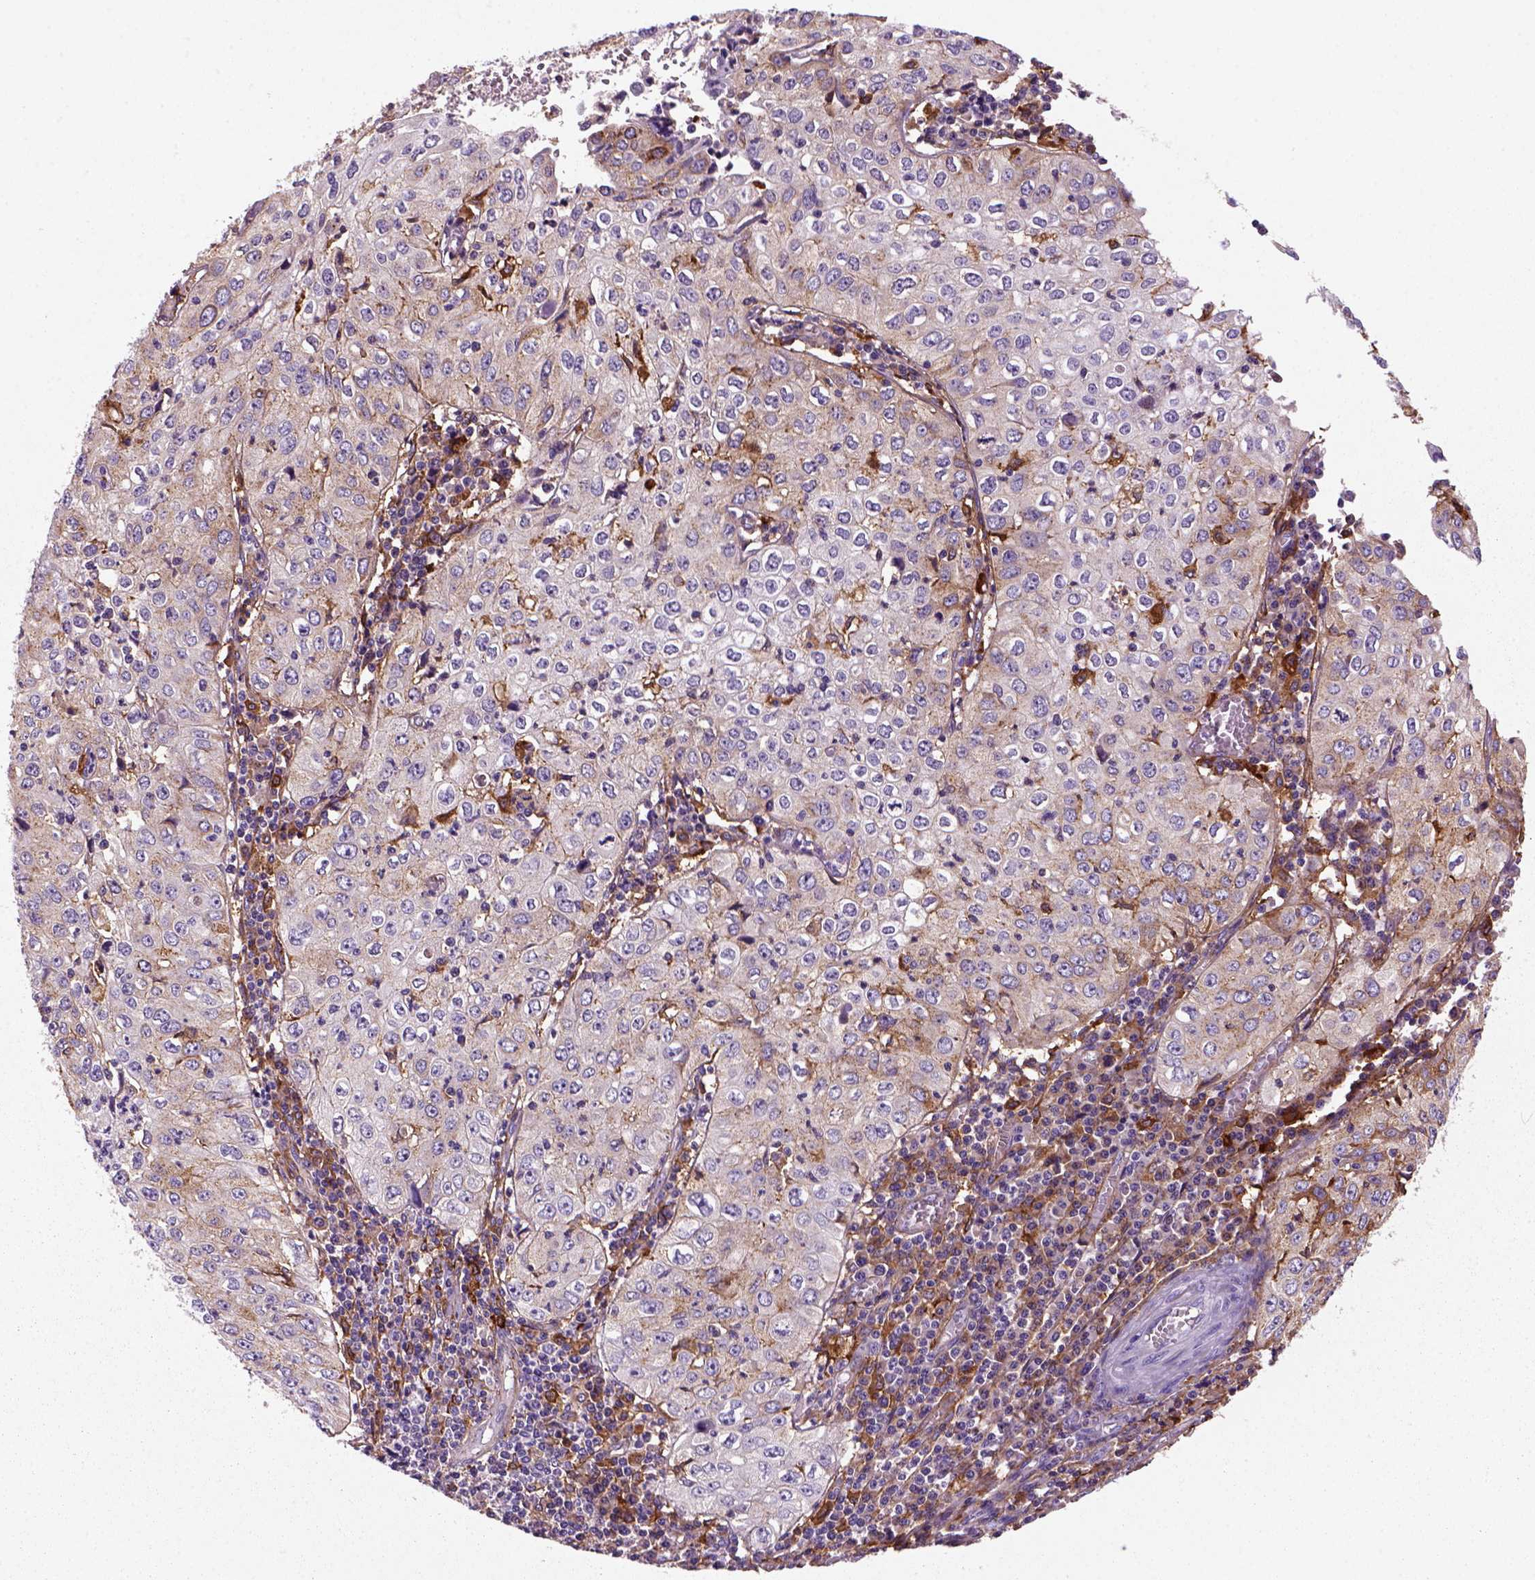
{"staining": {"intensity": "weak", "quantity": ">75%", "location": "cytoplasmic/membranous"}, "tissue": "cervical cancer", "cell_type": "Tumor cells", "image_type": "cancer", "snomed": [{"axis": "morphology", "description": "Squamous cell carcinoma, NOS"}, {"axis": "topography", "description": "Cervix"}], "caption": "This image exhibits IHC staining of human cervical squamous cell carcinoma, with low weak cytoplasmic/membranous positivity in about >75% of tumor cells.", "gene": "MARCKS", "patient": {"sex": "female", "age": 24}}